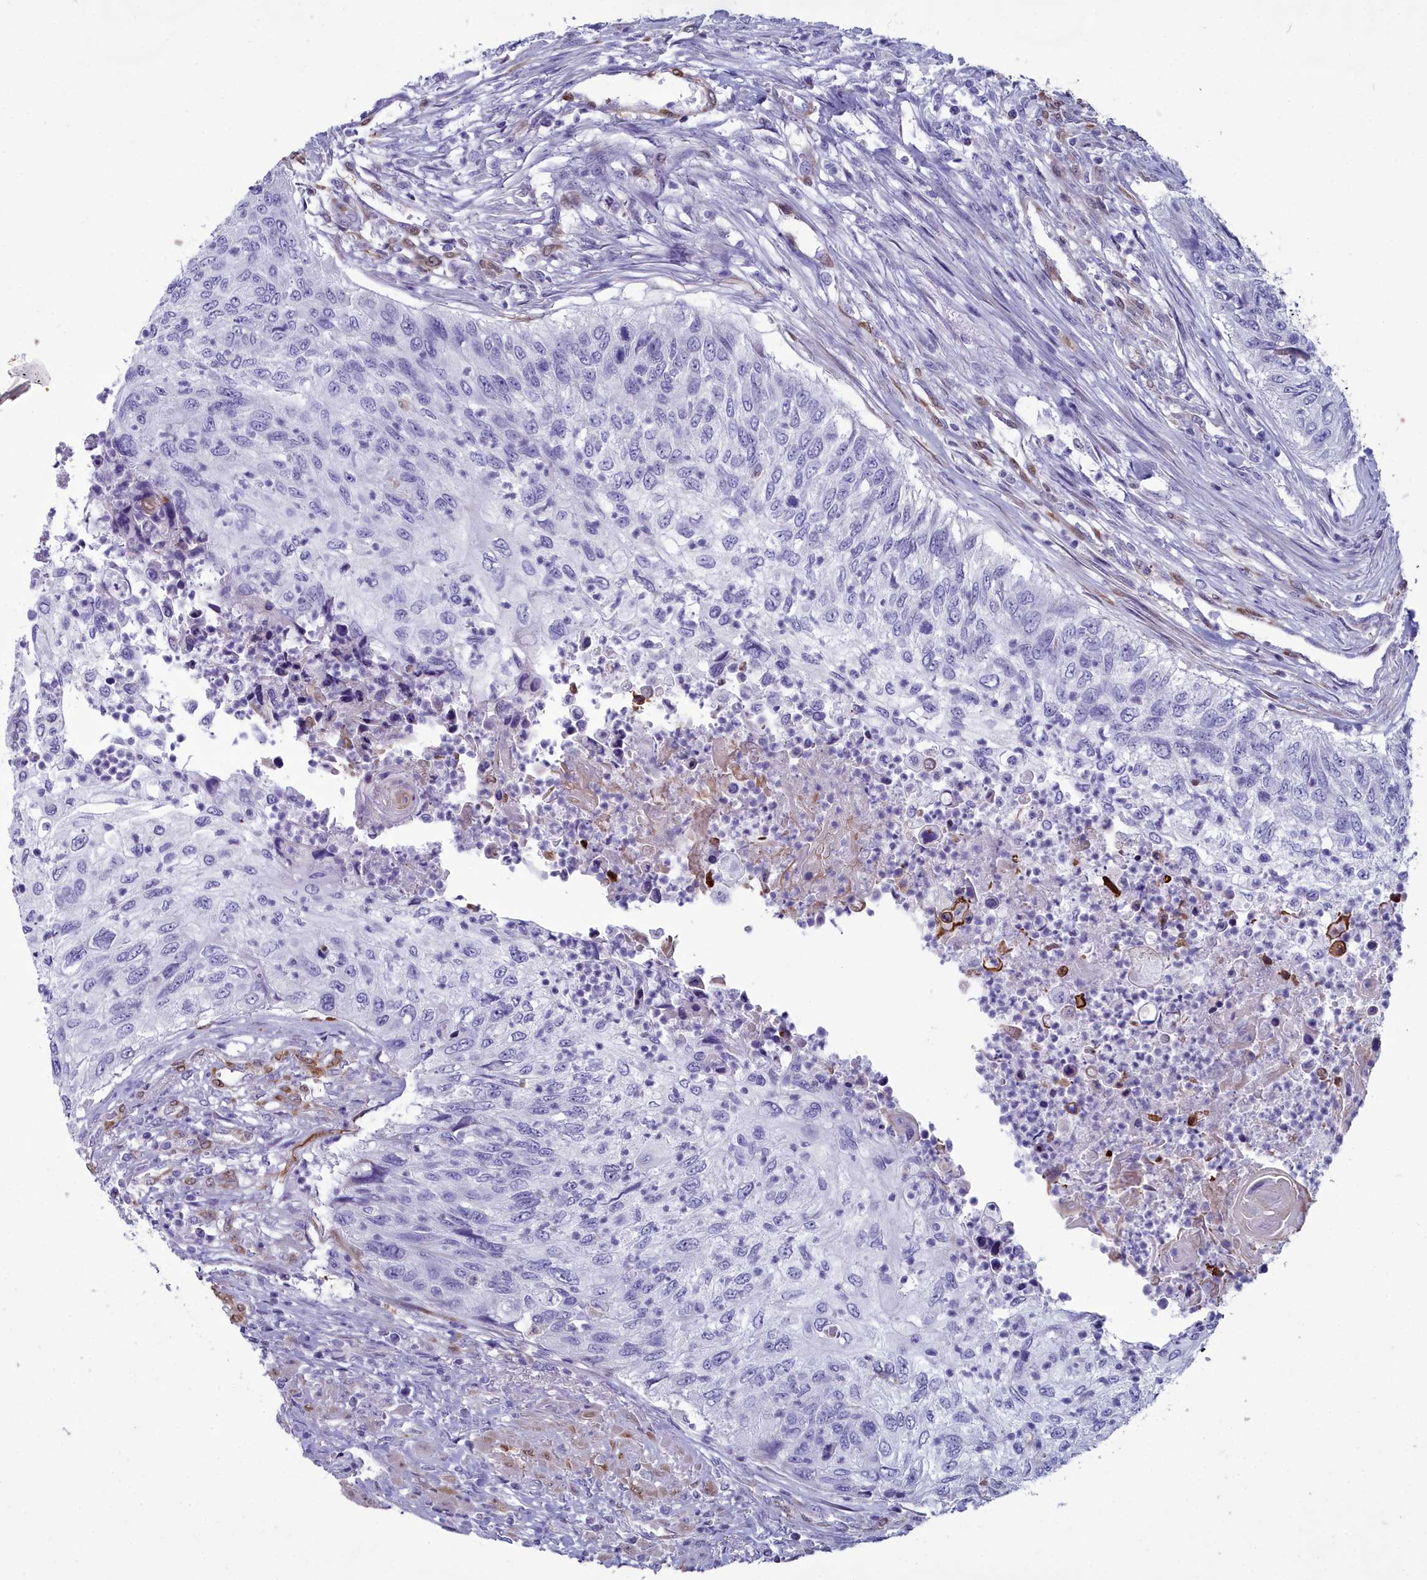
{"staining": {"intensity": "negative", "quantity": "none", "location": "none"}, "tissue": "urothelial cancer", "cell_type": "Tumor cells", "image_type": "cancer", "snomed": [{"axis": "morphology", "description": "Urothelial carcinoma, High grade"}, {"axis": "topography", "description": "Urinary bladder"}], "caption": "A high-resolution histopathology image shows immunohistochemistry (IHC) staining of urothelial cancer, which exhibits no significant positivity in tumor cells. The staining is performed using DAB brown chromogen with nuclei counter-stained in using hematoxylin.", "gene": "PPP1R14A", "patient": {"sex": "female", "age": 60}}